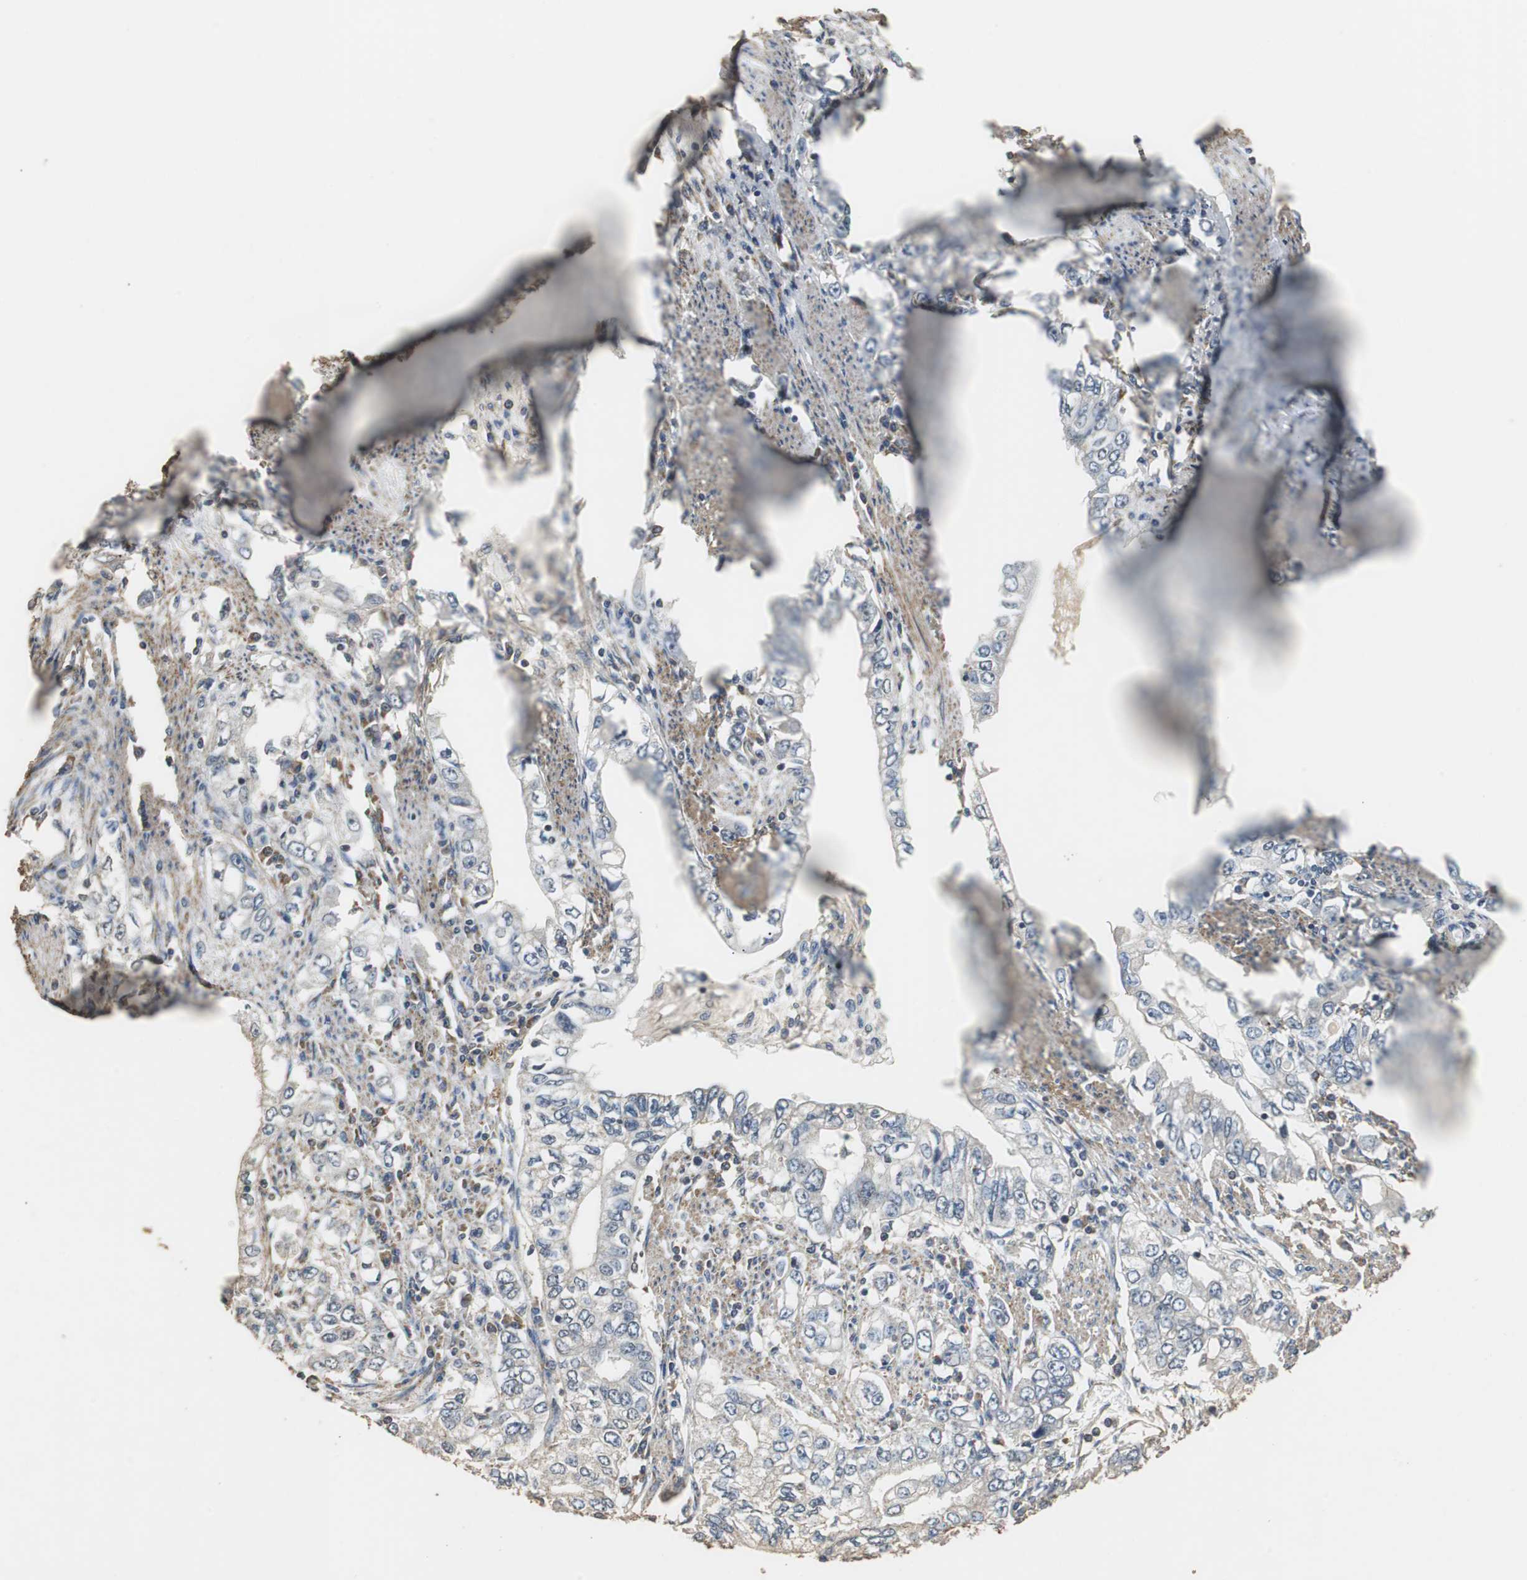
{"staining": {"intensity": "weak", "quantity": "<25%", "location": "cytoplasmic/membranous"}, "tissue": "stomach cancer", "cell_type": "Tumor cells", "image_type": "cancer", "snomed": [{"axis": "morphology", "description": "Adenocarcinoma, NOS"}, {"axis": "topography", "description": "Stomach, lower"}], "caption": "DAB immunohistochemical staining of human adenocarcinoma (stomach) exhibits no significant positivity in tumor cells. (Immunohistochemistry, brightfield microscopy, high magnification).", "gene": "NNT", "patient": {"sex": "female", "age": 72}}